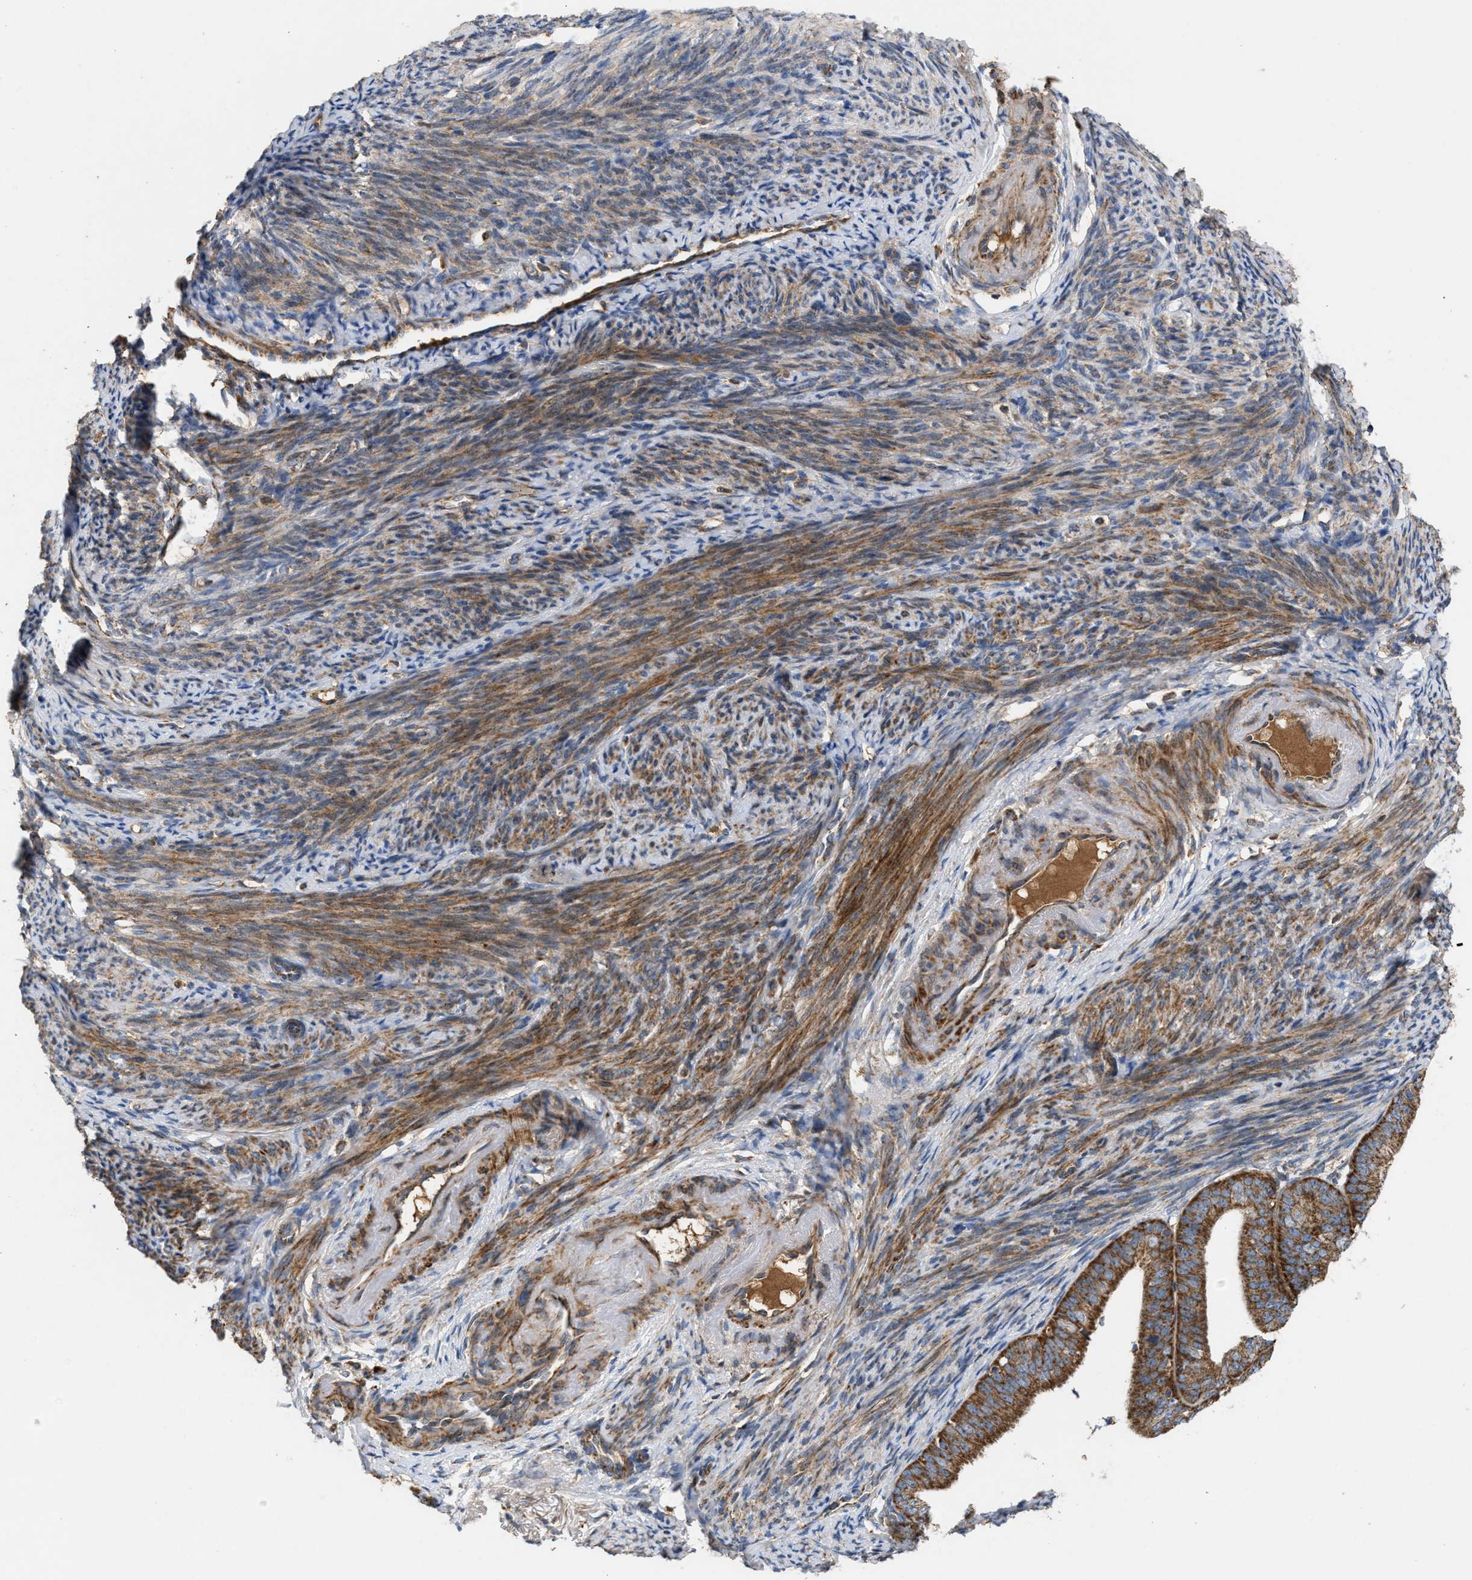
{"staining": {"intensity": "strong", "quantity": ">75%", "location": "cytoplasmic/membranous"}, "tissue": "endometrial cancer", "cell_type": "Tumor cells", "image_type": "cancer", "snomed": [{"axis": "morphology", "description": "Adenocarcinoma, NOS"}, {"axis": "topography", "description": "Endometrium"}], "caption": "Immunohistochemical staining of endometrial cancer demonstrates high levels of strong cytoplasmic/membranous protein positivity in approximately >75% of tumor cells. The staining was performed using DAB, with brown indicating positive protein expression. Nuclei are stained blue with hematoxylin.", "gene": "TACO1", "patient": {"sex": "female", "age": 63}}